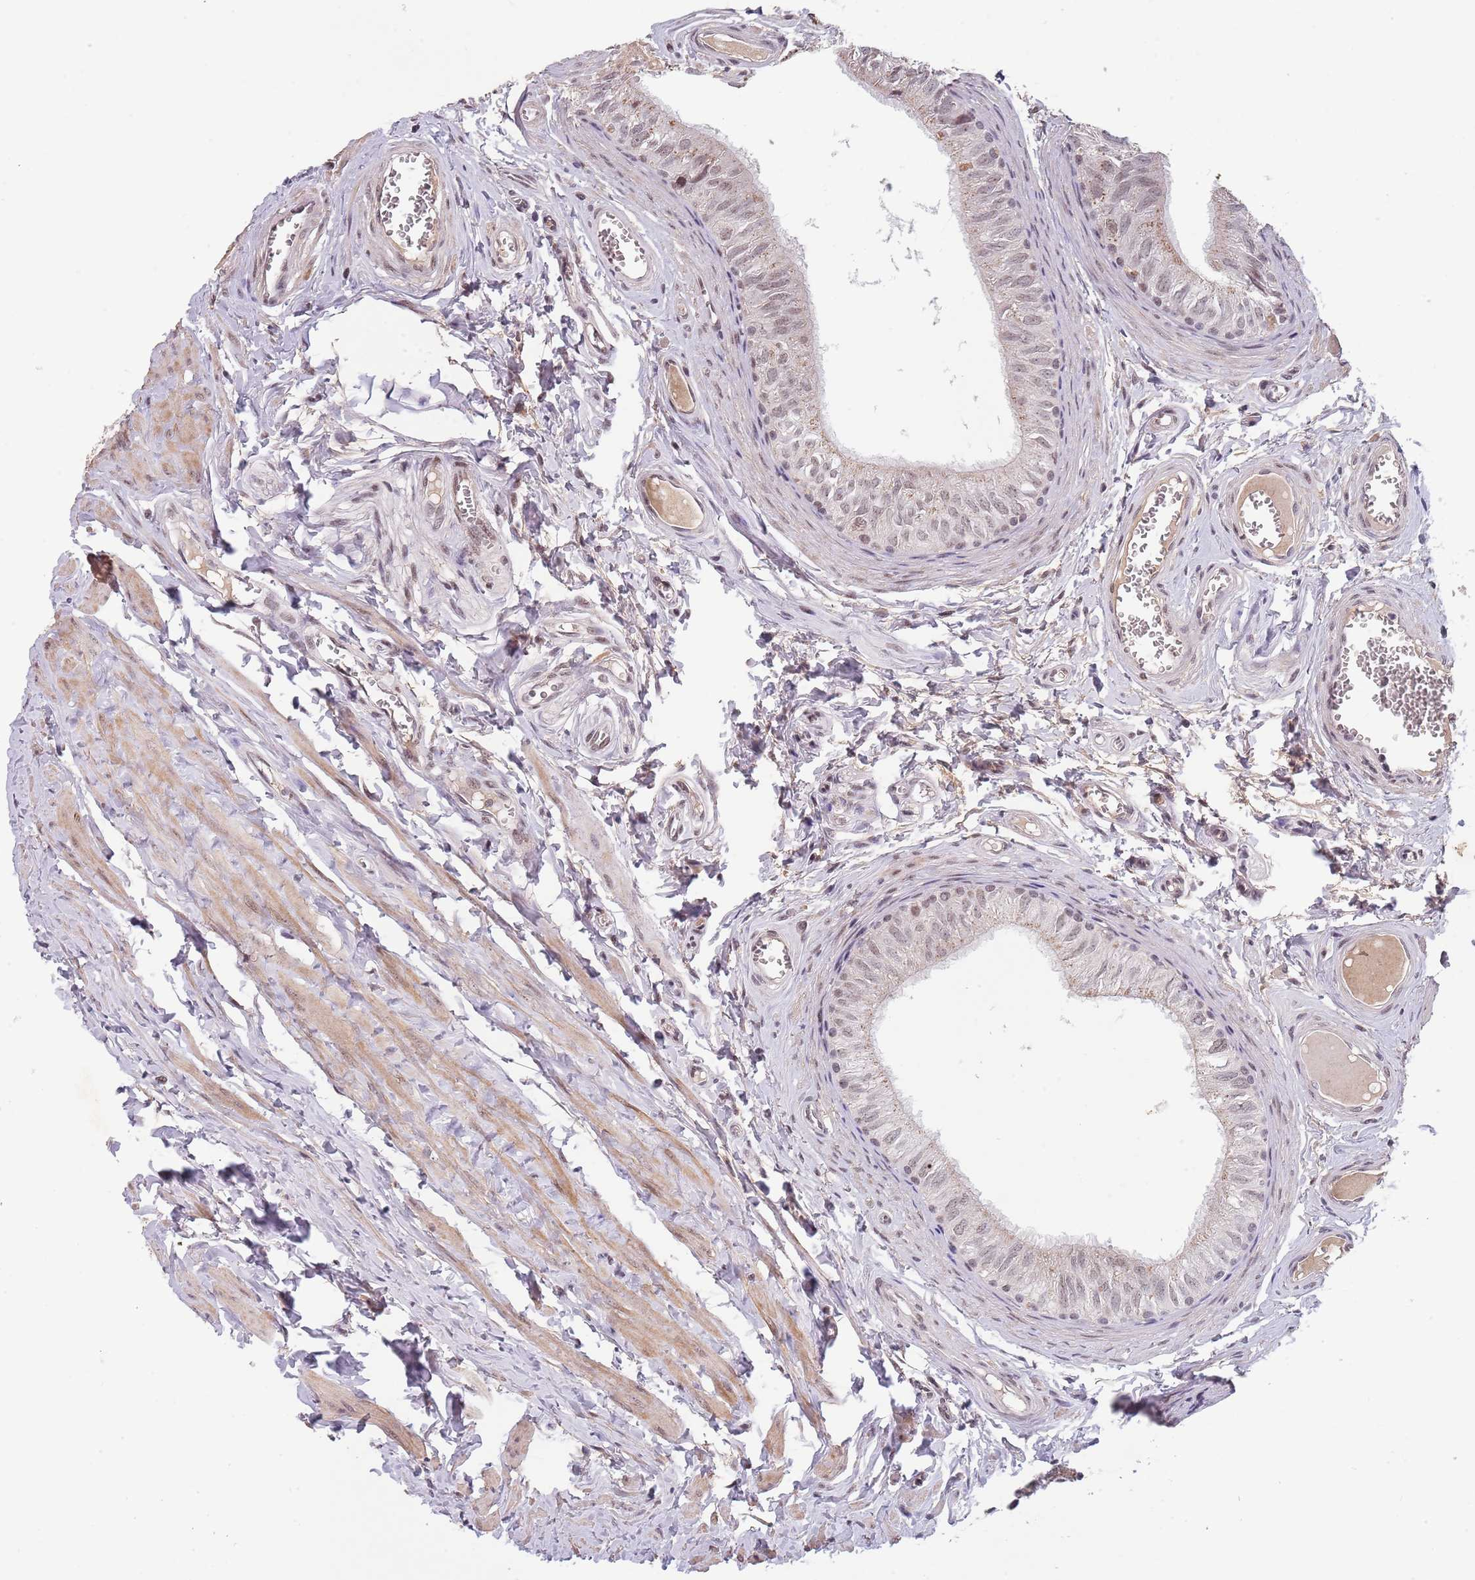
{"staining": {"intensity": "weak", "quantity": "25%-75%", "location": "cytoplasmic/membranous,nuclear"}, "tissue": "epididymis", "cell_type": "Glandular cells", "image_type": "normal", "snomed": [{"axis": "morphology", "description": "Normal tissue, NOS"}, {"axis": "topography", "description": "Epididymis"}], "caption": "Unremarkable epididymis displays weak cytoplasmic/membranous,nuclear staining in approximately 25%-75% of glandular cells The protein is shown in brown color, while the nuclei are stained blue..", "gene": "CIZ1", "patient": {"sex": "male", "age": 42}}